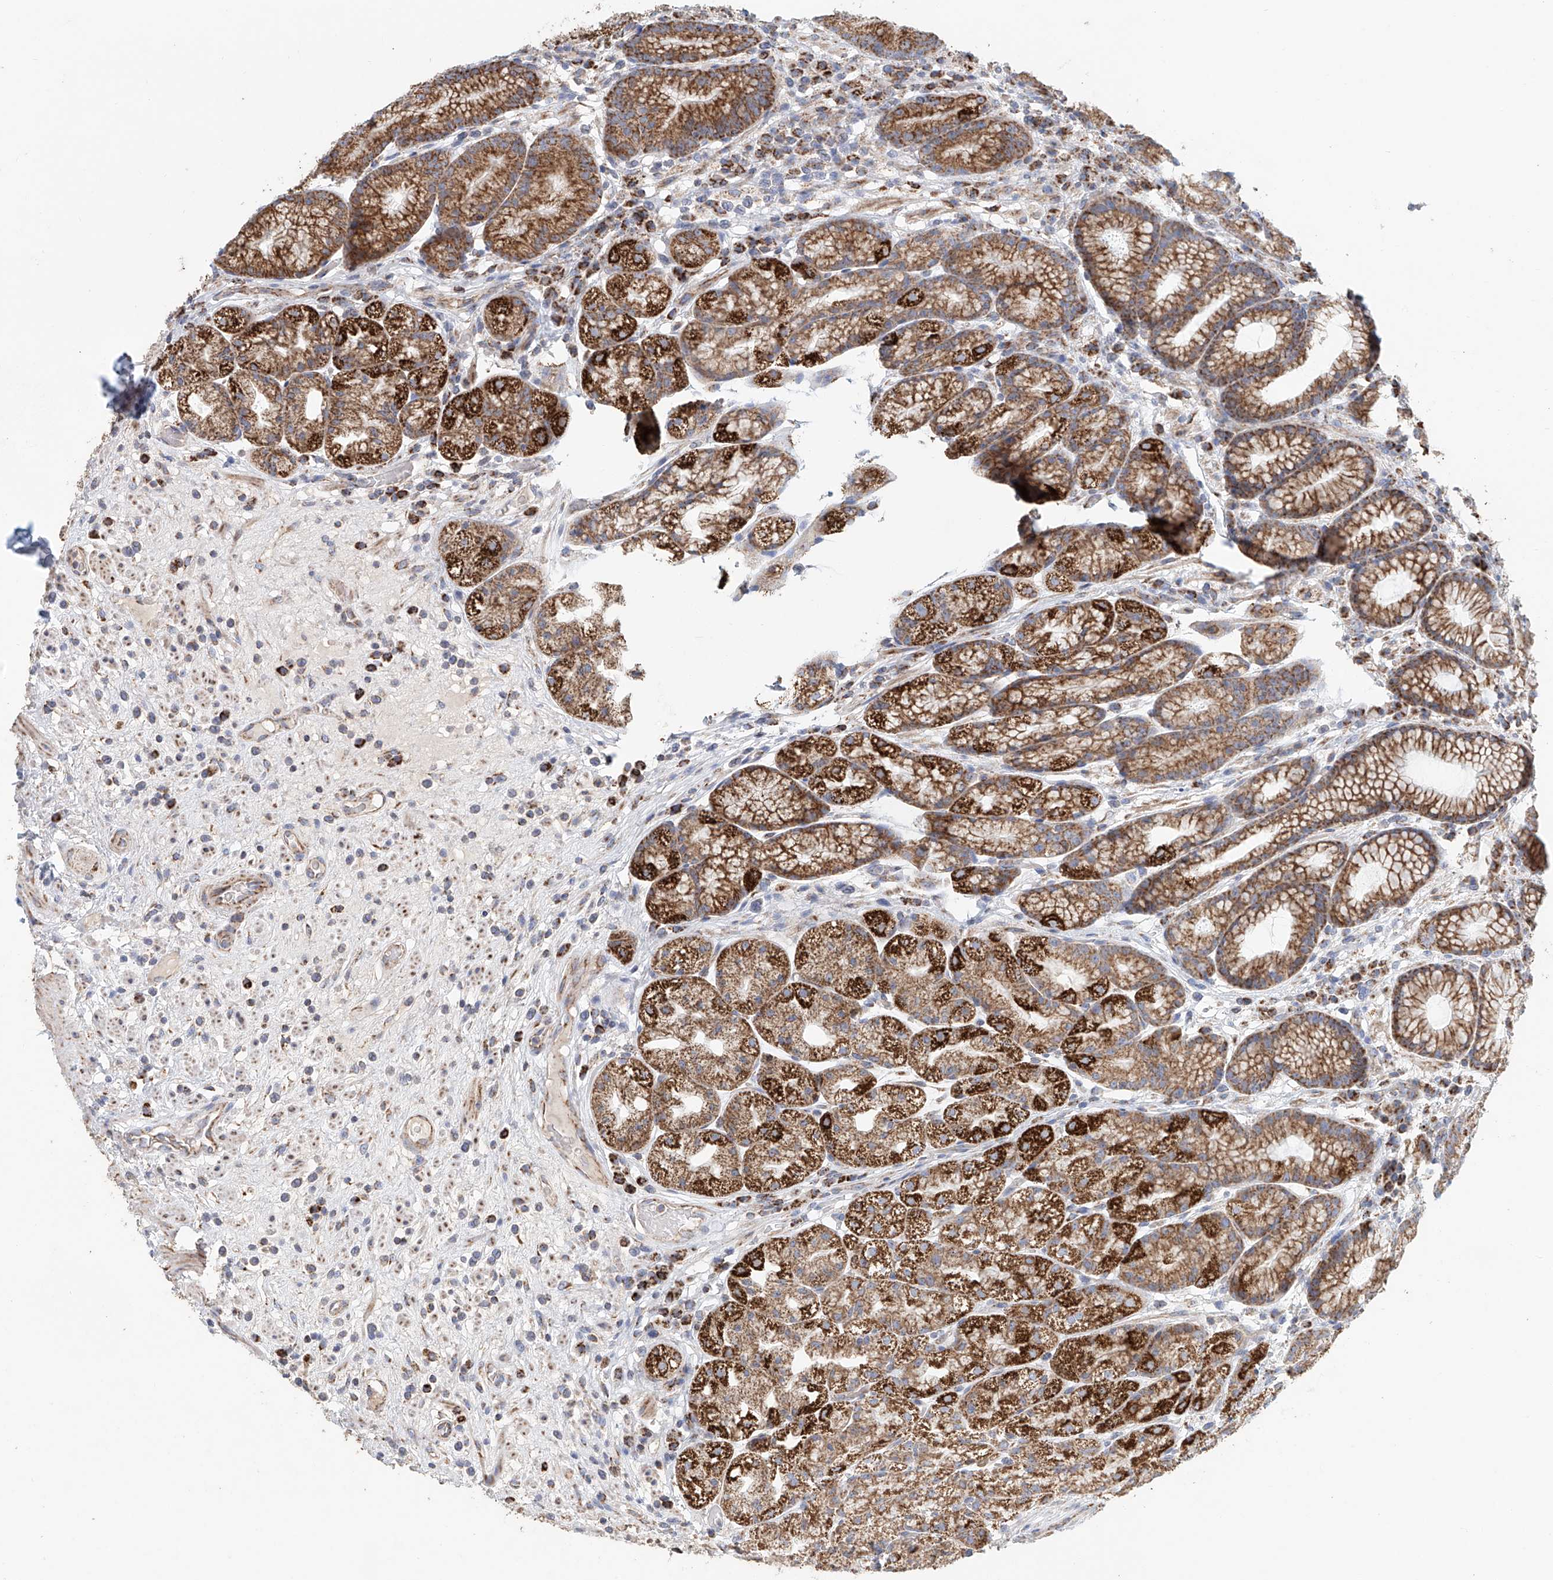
{"staining": {"intensity": "strong", "quantity": ">75%", "location": "cytoplasmic/membranous"}, "tissue": "stomach", "cell_type": "Glandular cells", "image_type": "normal", "snomed": [{"axis": "morphology", "description": "Normal tissue, NOS"}, {"axis": "topography", "description": "Stomach"}], "caption": "Glandular cells show high levels of strong cytoplasmic/membranous positivity in about >75% of cells in unremarkable human stomach. (brown staining indicates protein expression, while blue staining denotes nuclei).", "gene": "MCL1", "patient": {"sex": "male", "age": 57}}